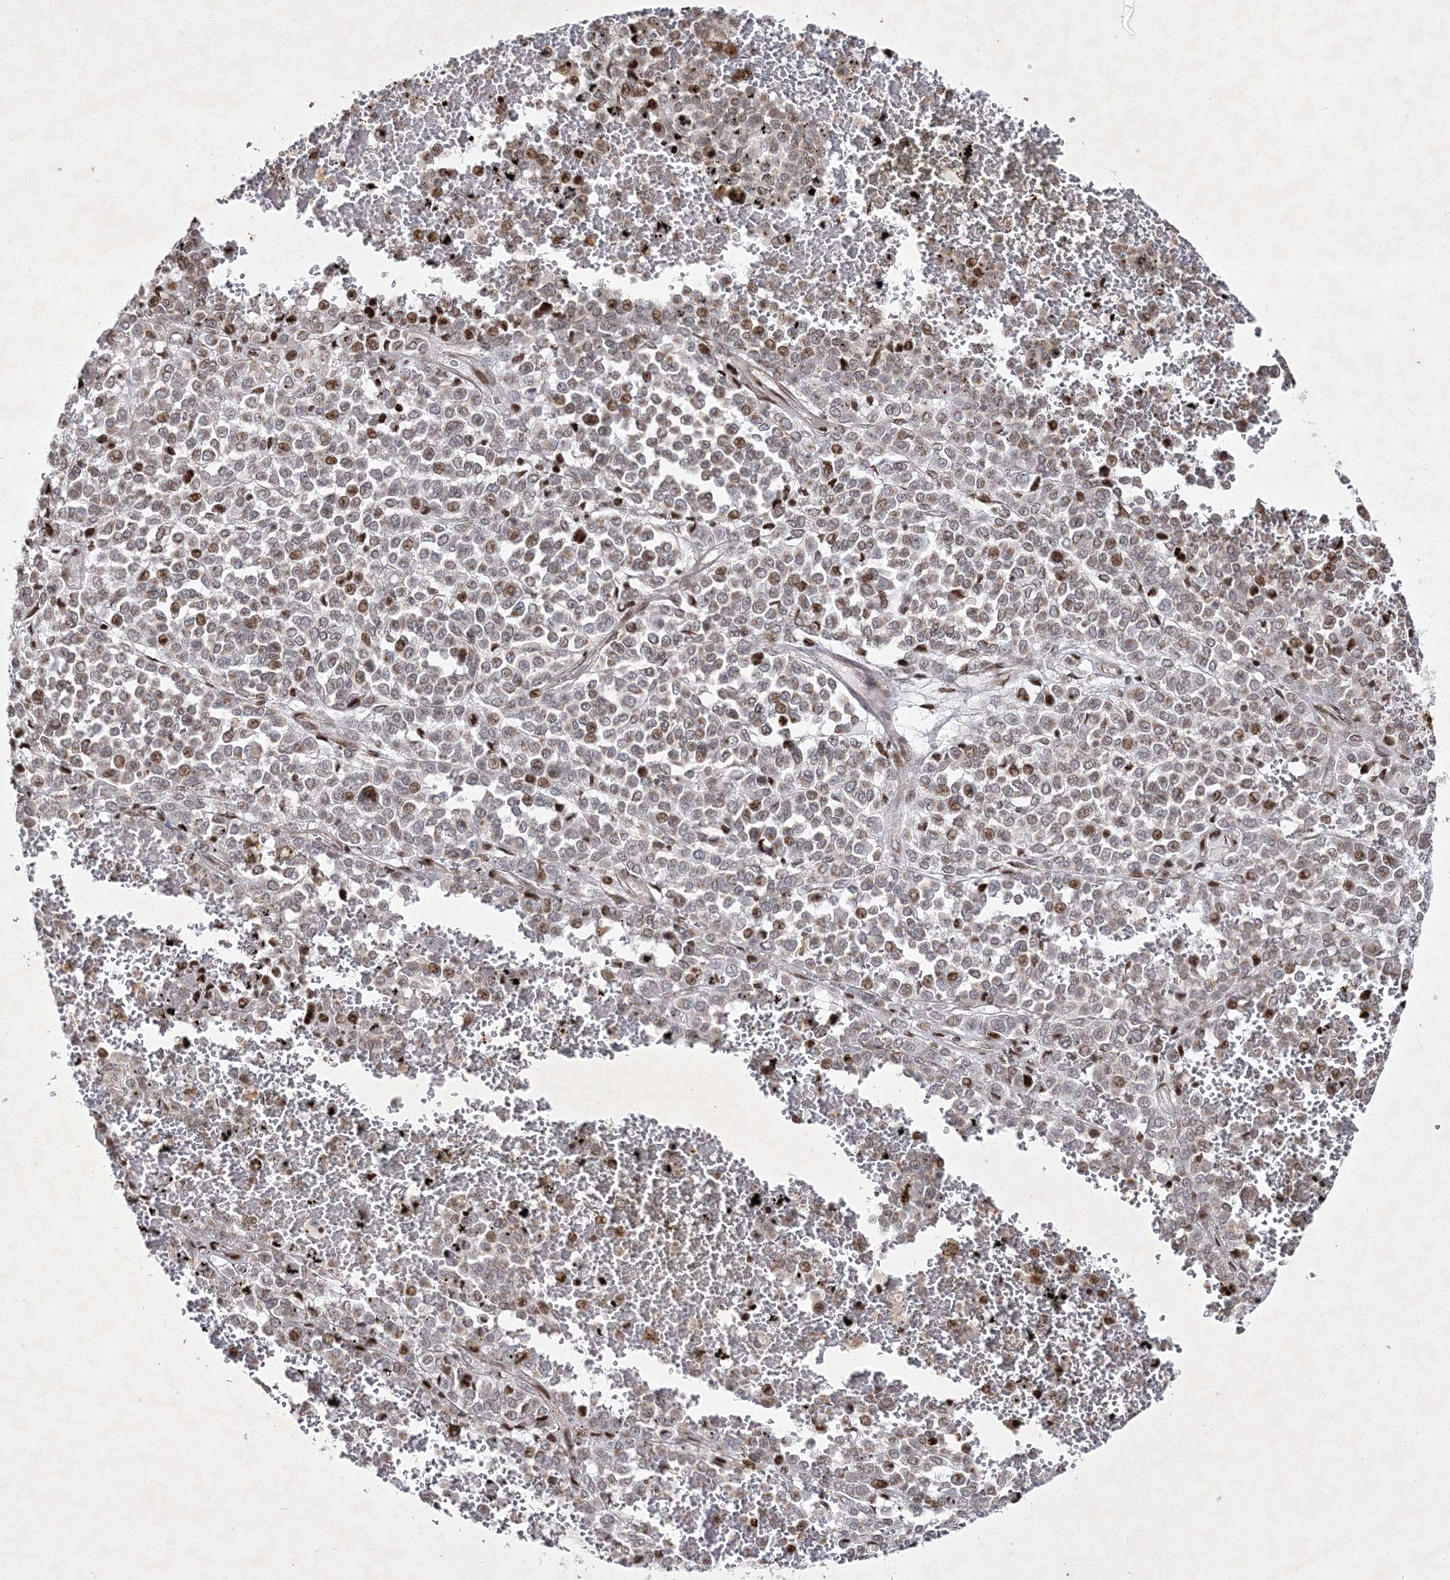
{"staining": {"intensity": "moderate", "quantity": "<25%", "location": "nuclear"}, "tissue": "melanoma", "cell_type": "Tumor cells", "image_type": "cancer", "snomed": [{"axis": "morphology", "description": "Malignant melanoma, Metastatic site"}, {"axis": "topography", "description": "Pancreas"}], "caption": "This is a micrograph of immunohistochemistry (IHC) staining of malignant melanoma (metastatic site), which shows moderate expression in the nuclear of tumor cells.", "gene": "SMIM29", "patient": {"sex": "female", "age": 30}}